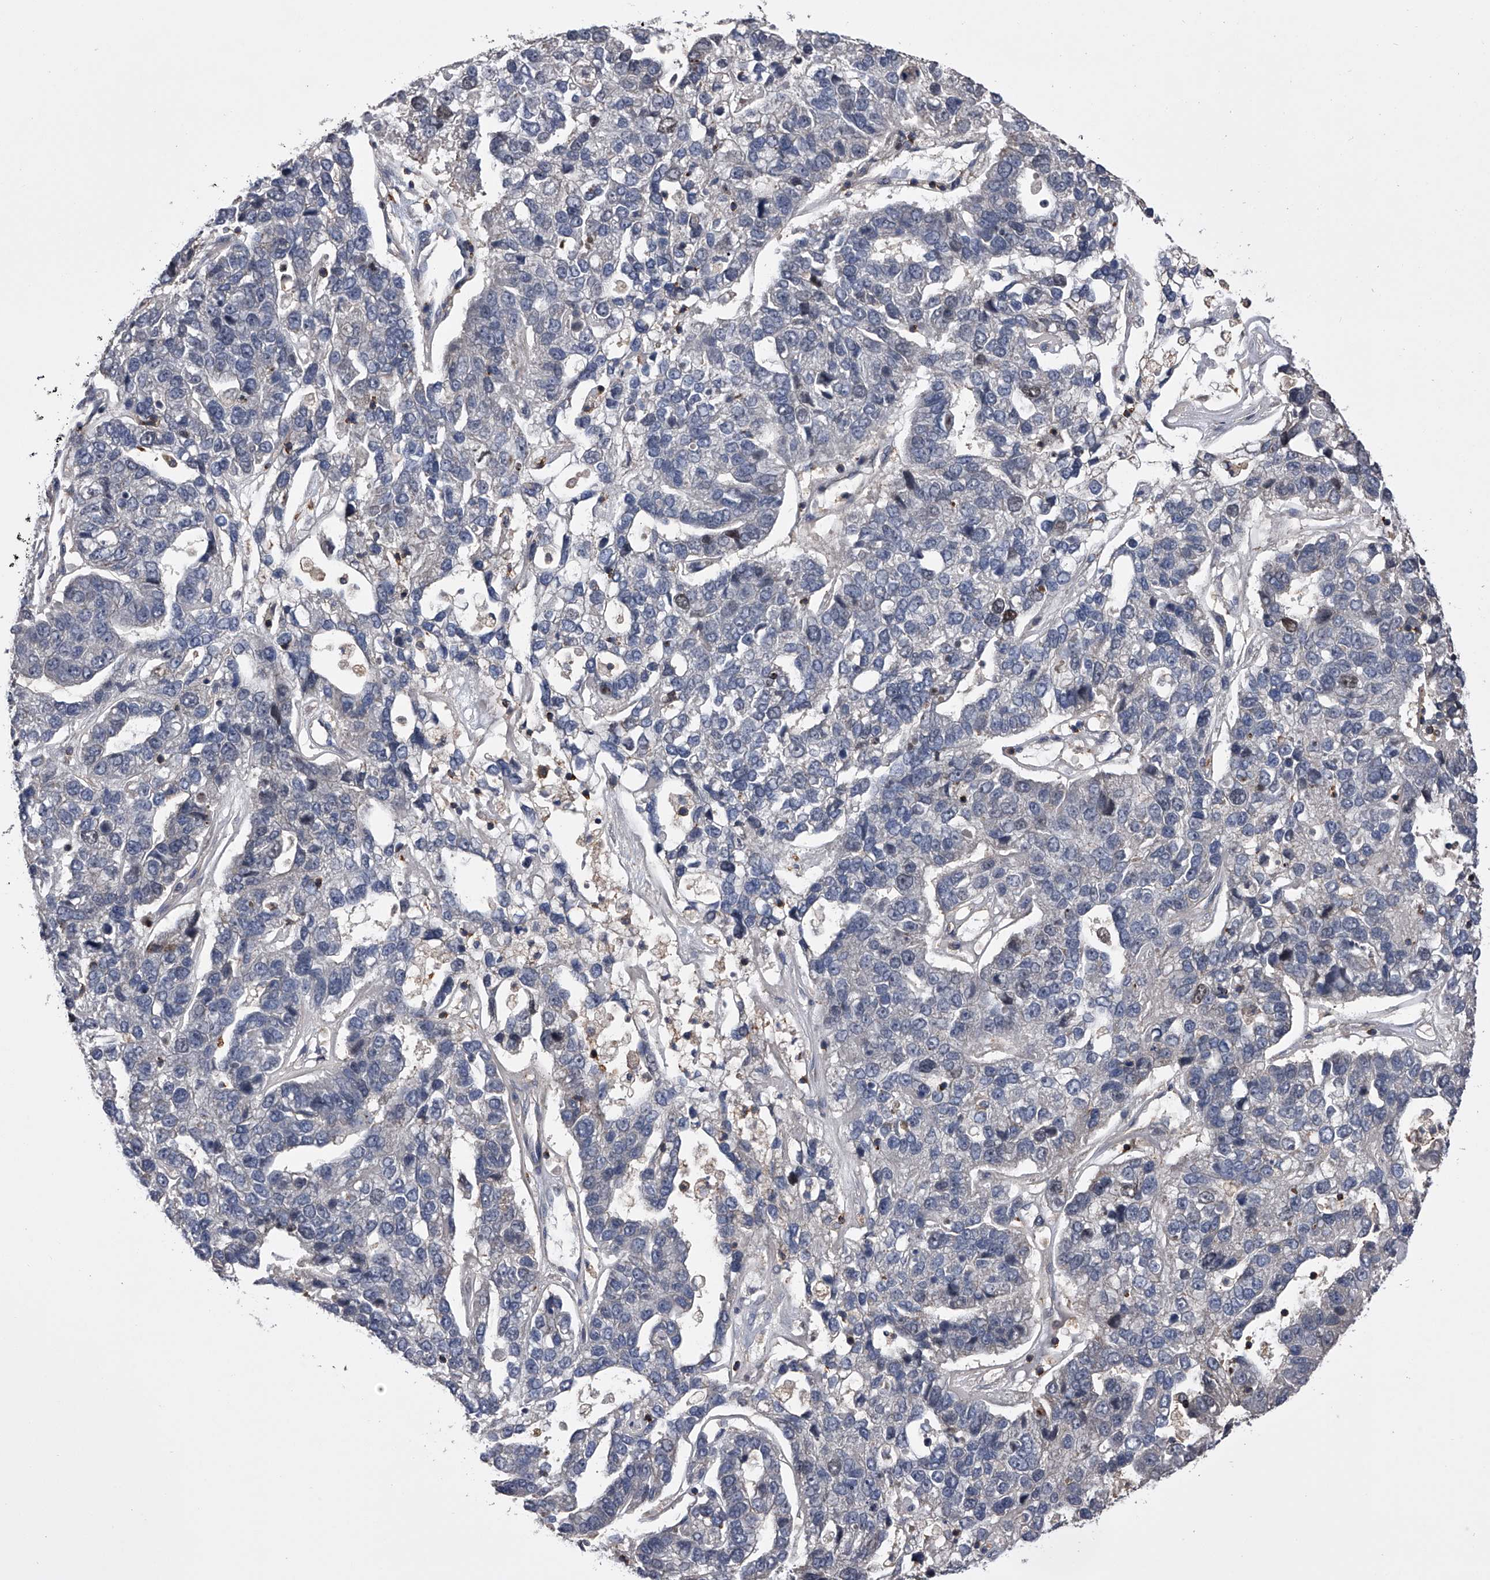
{"staining": {"intensity": "negative", "quantity": "none", "location": "none"}, "tissue": "pancreatic cancer", "cell_type": "Tumor cells", "image_type": "cancer", "snomed": [{"axis": "morphology", "description": "Adenocarcinoma, NOS"}, {"axis": "topography", "description": "Pancreas"}], "caption": "Immunohistochemistry (IHC) of pancreatic adenocarcinoma shows no staining in tumor cells.", "gene": "PAN3", "patient": {"sex": "female", "age": 61}}